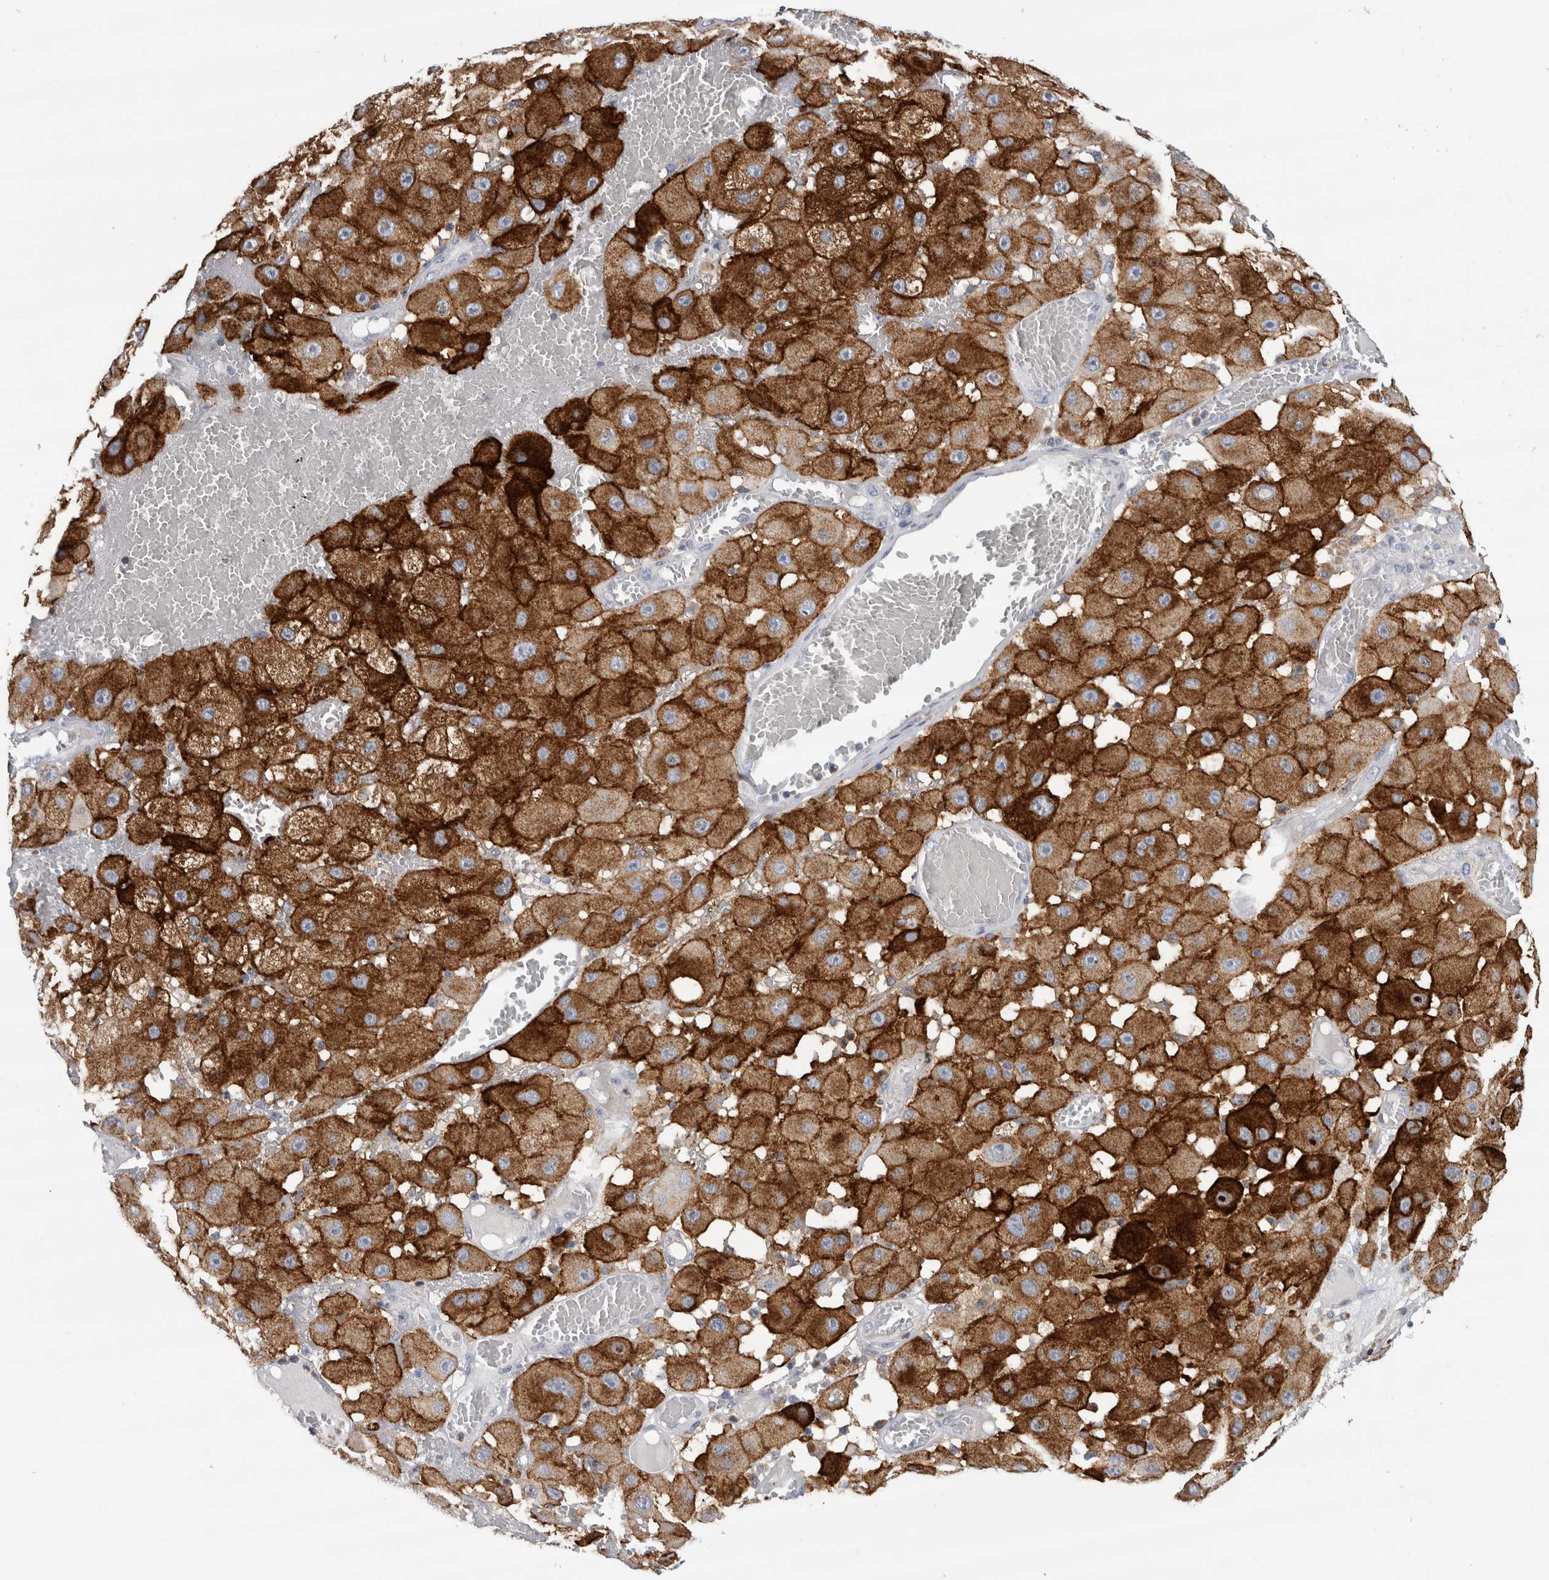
{"staining": {"intensity": "strong", "quantity": ">75%", "location": "cytoplasmic/membranous"}, "tissue": "melanoma", "cell_type": "Tumor cells", "image_type": "cancer", "snomed": [{"axis": "morphology", "description": "Malignant melanoma, NOS"}, {"axis": "topography", "description": "Skin"}], "caption": "Immunohistochemical staining of human malignant melanoma exhibits strong cytoplasmic/membranous protein positivity in approximately >75% of tumor cells. (brown staining indicates protein expression, while blue staining denotes nuclei).", "gene": "CD63", "patient": {"sex": "female", "age": 81}}